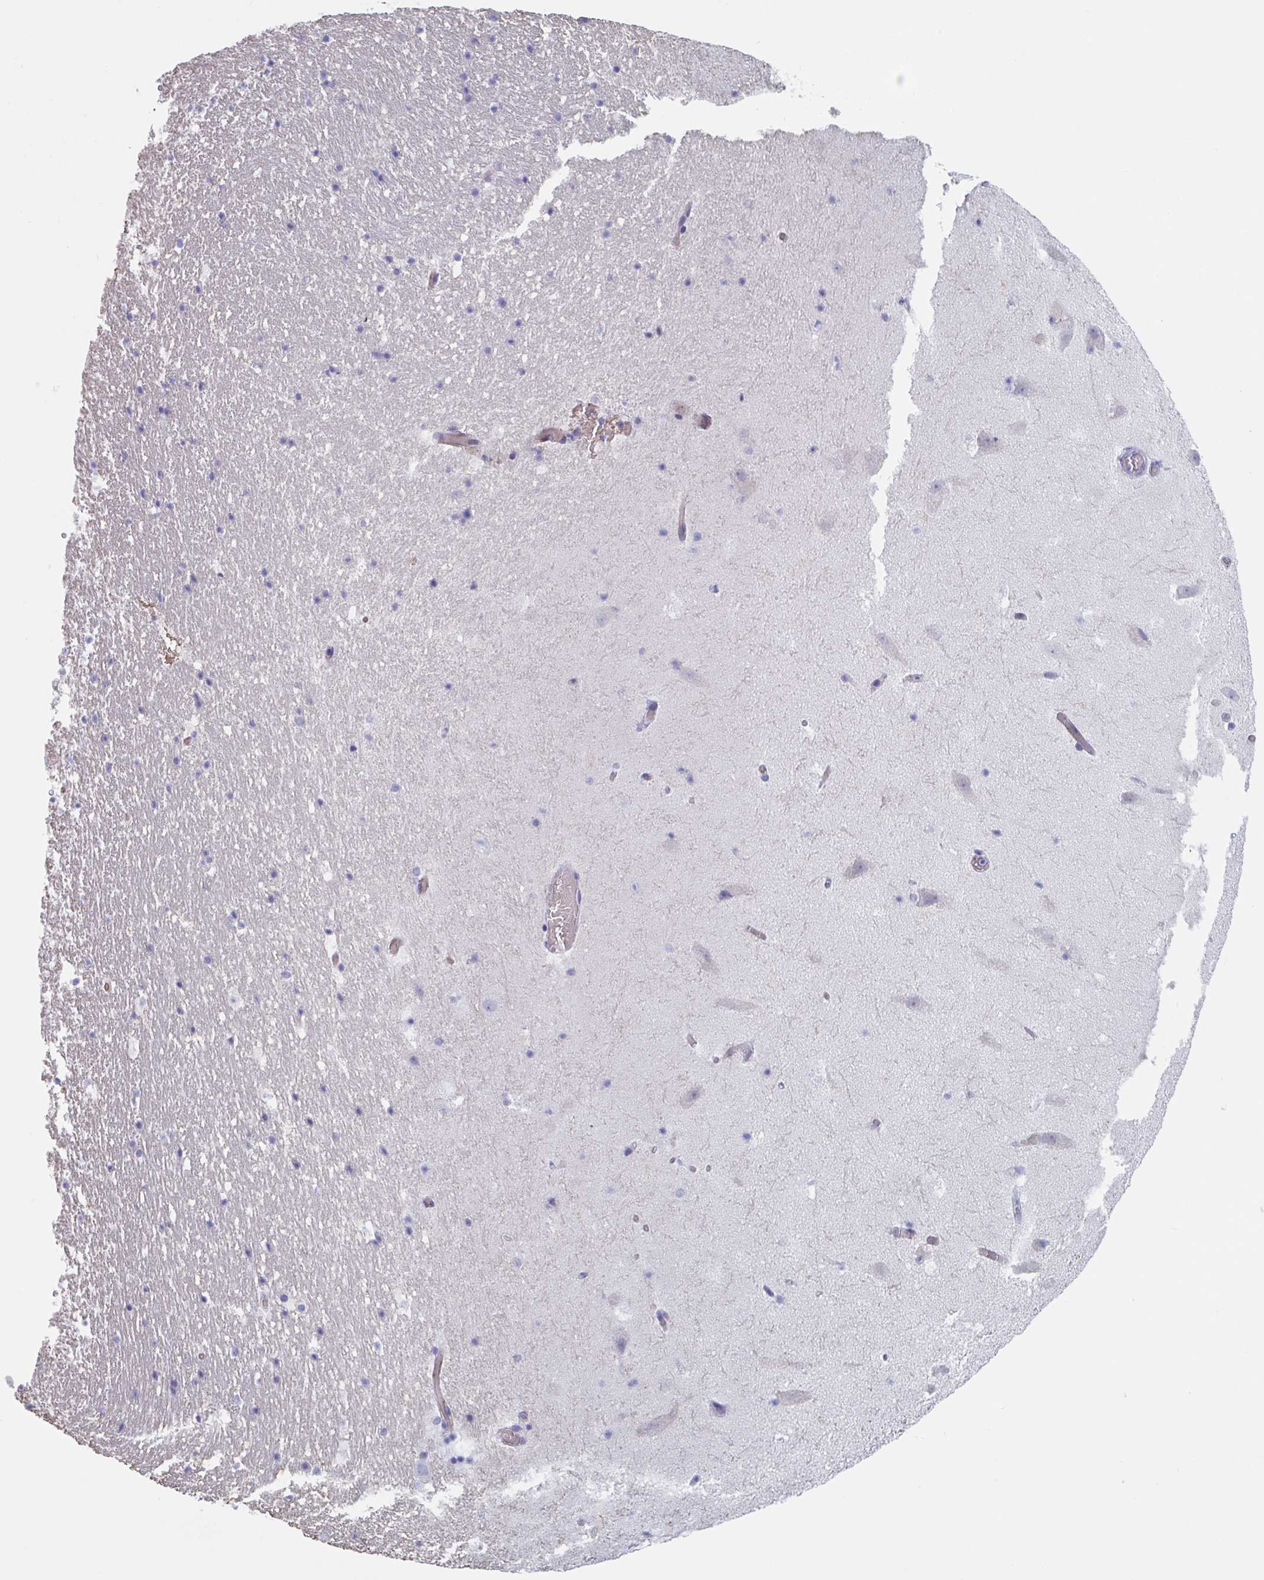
{"staining": {"intensity": "negative", "quantity": "none", "location": "none"}, "tissue": "hippocampus", "cell_type": "Glial cells", "image_type": "normal", "snomed": [{"axis": "morphology", "description": "Normal tissue, NOS"}, {"axis": "topography", "description": "Hippocampus"}], "caption": "Hippocampus stained for a protein using immunohistochemistry (IHC) reveals no staining glial cells.", "gene": "DPEP3", "patient": {"sex": "female", "age": 42}}